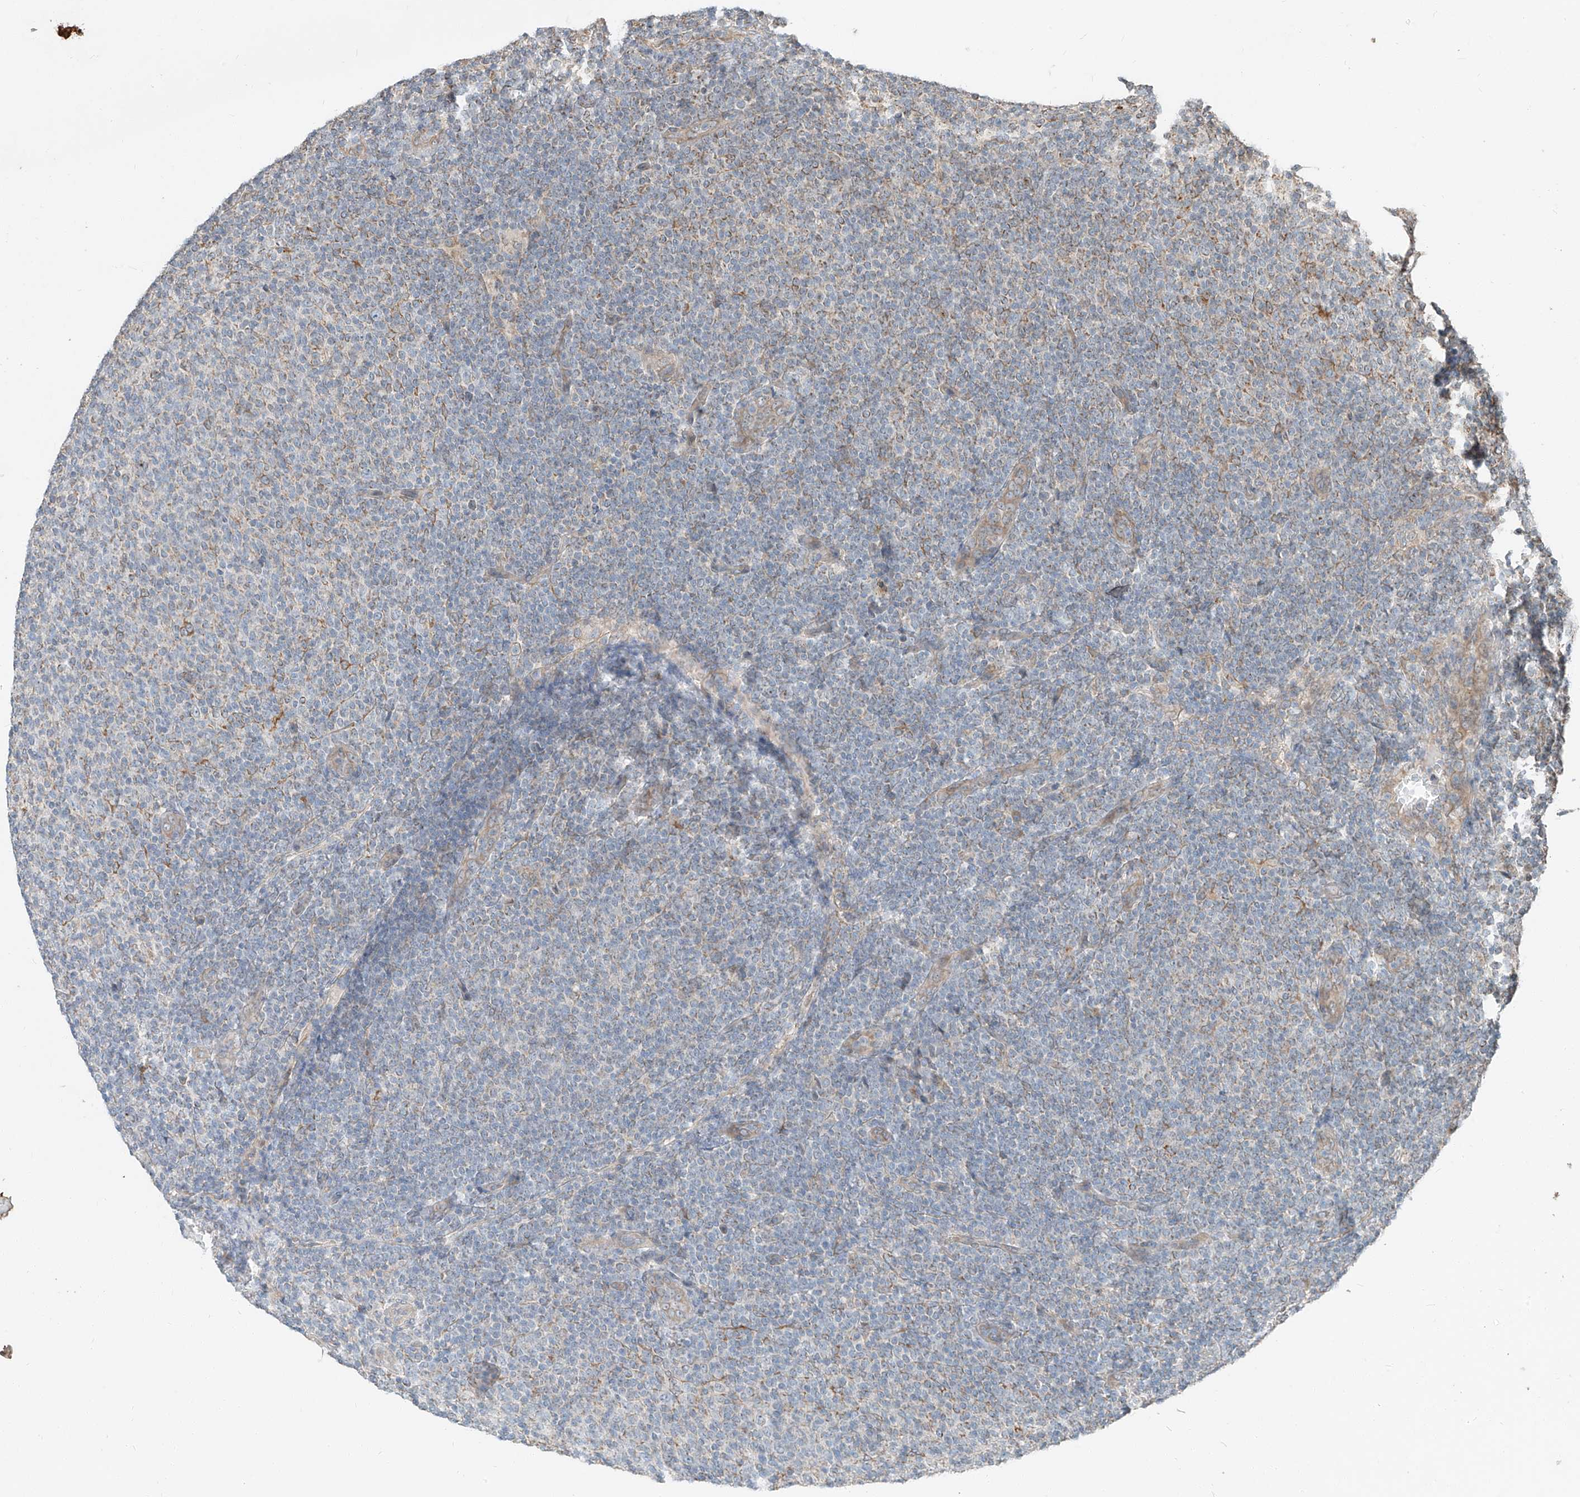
{"staining": {"intensity": "negative", "quantity": "none", "location": "none"}, "tissue": "lymphoma", "cell_type": "Tumor cells", "image_type": "cancer", "snomed": [{"axis": "morphology", "description": "Malignant lymphoma, non-Hodgkin's type, Low grade"}, {"axis": "topography", "description": "Lymph node"}], "caption": "Tumor cells show no significant expression in low-grade malignant lymphoma, non-Hodgkin's type.", "gene": "STX19", "patient": {"sex": "male", "age": 66}}